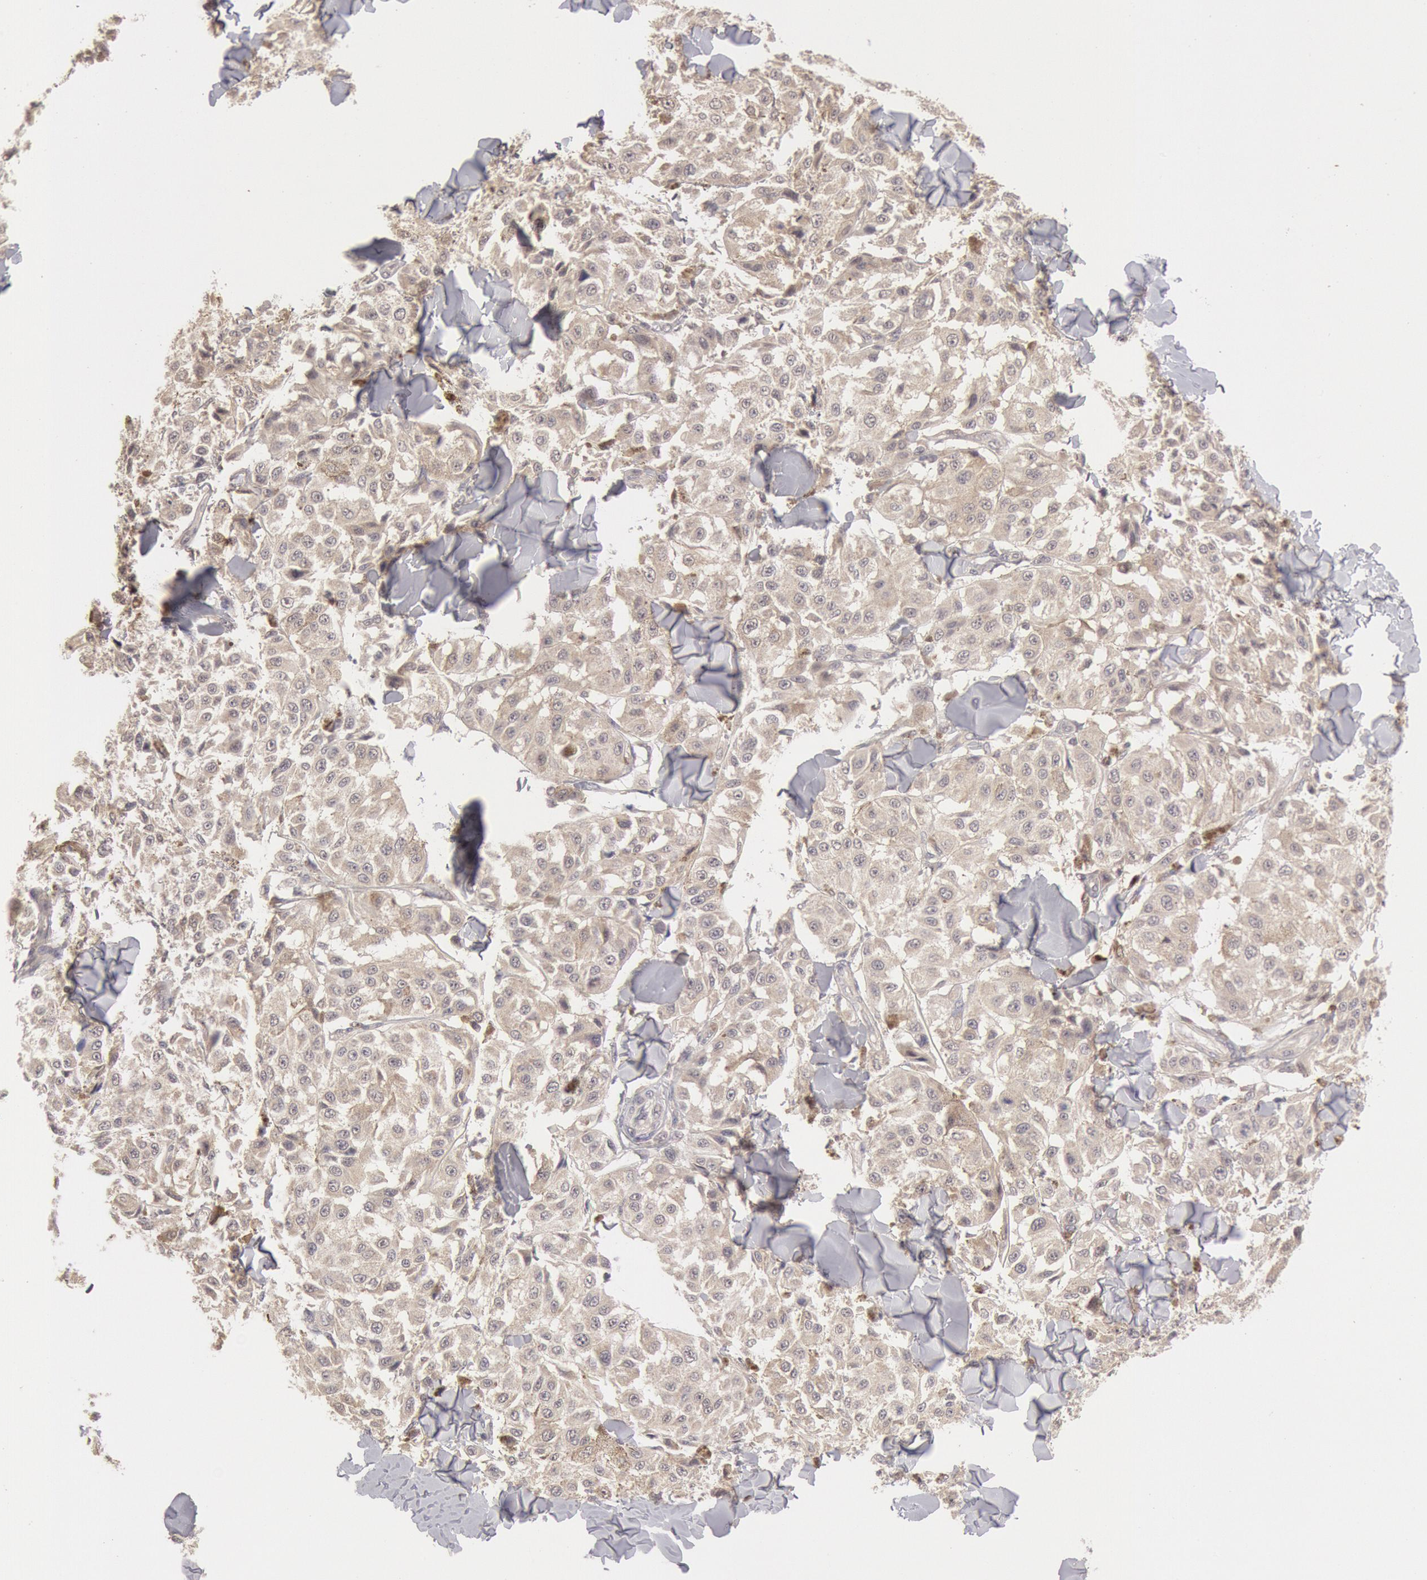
{"staining": {"intensity": "negative", "quantity": "none", "location": "none"}, "tissue": "melanoma", "cell_type": "Tumor cells", "image_type": "cancer", "snomed": [{"axis": "morphology", "description": "Malignant melanoma, NOS"}, {"axis": "topography", "description": "Skin"}], "caption": "Tumor cells are negative for protein expression in human malignant melanoma.", "gene": "ZFP36L1", "patient": {"sex": "female", "age": 64}}